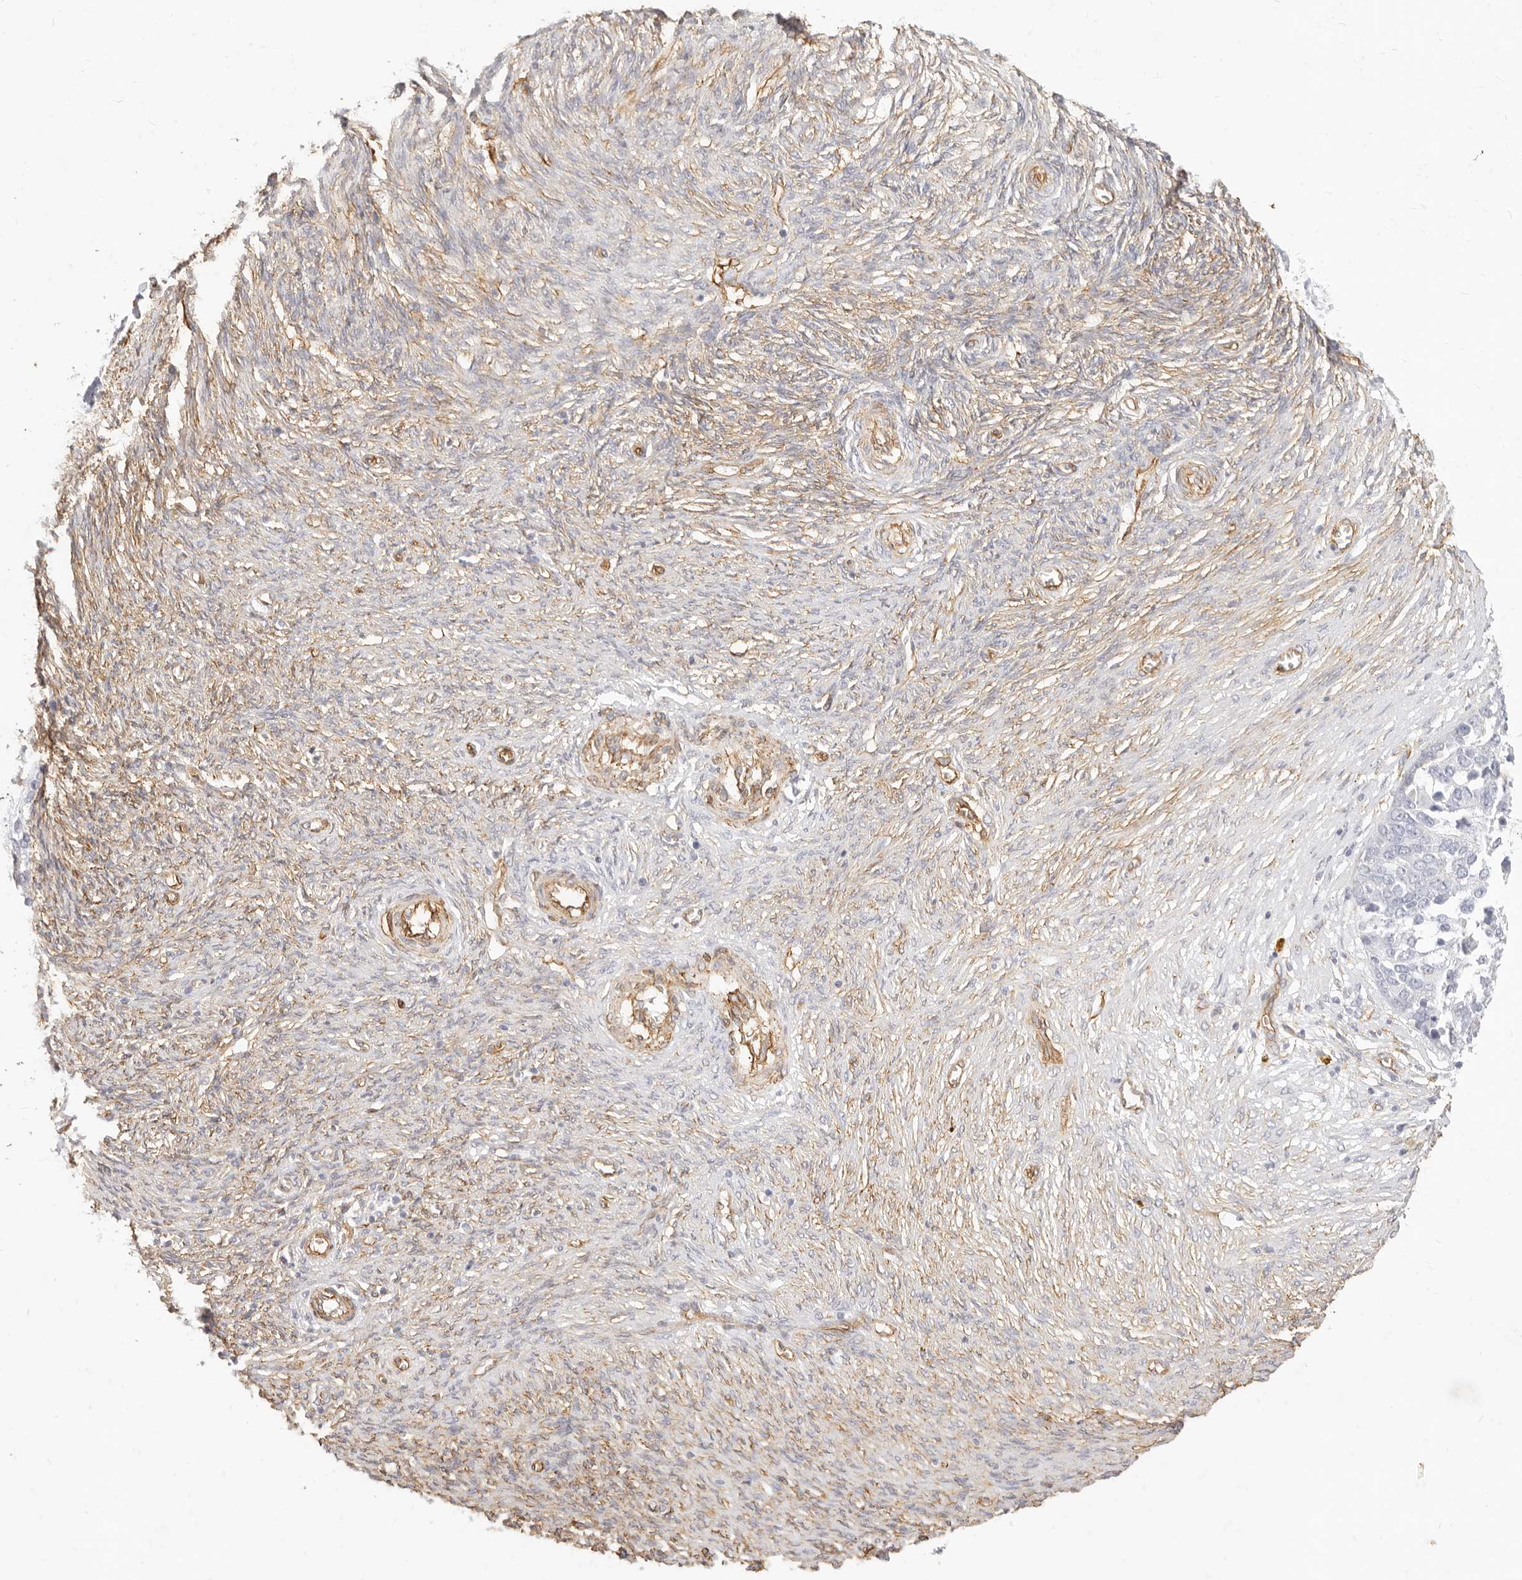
{"staining": {"intensity": "negative", "quantity": "none", "location": "none"}, "tissue": "ovarian cancer", "cell_type": "Tumor cells", "image_type": "cancer", "snomed": [{"axis": "morphology", "description": "Cystadenocarcinoma, serous, NOS"}, {"axis": "topography", "description": "Ovary"}], "caption": "Immunohistochemistry of serous cystadenocarcinoma (ovarian) displays no positivity in tumor cells.", "gene": "NUS1", "patient": {"sex": "female", "age": 44}}